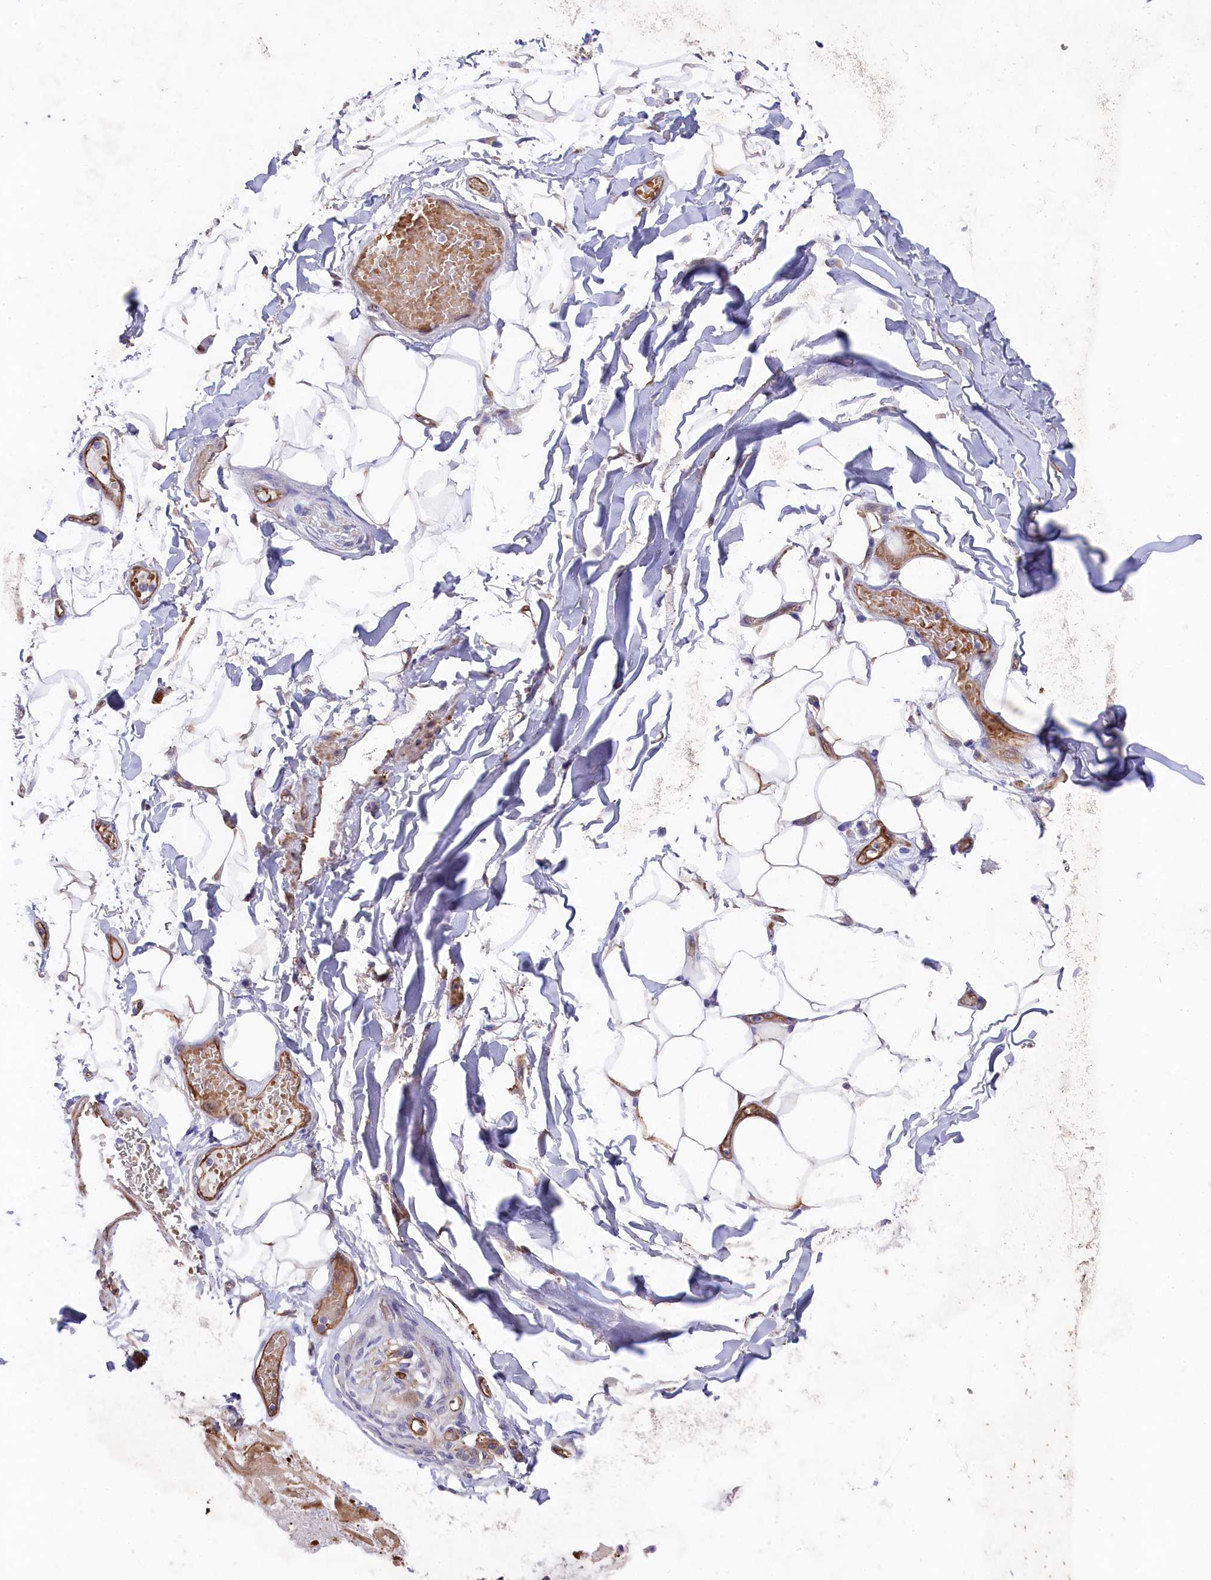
{"staining": {"intensity": "weak", "quantity": "25%-75%", "location": "cytoplasmic/membranous"}, "tissue": "adipose tissue", "cell_type": "Adipocytes", "image_type": "normal", "snomed": [{"axis": "morphology", "description": "Normal tissue, NOS"}, {"axis": "topography", "description": "Lymph node"}, {"axis": "topography", "description": "Cartilage tissue"}, {"axis": "topography", "description": "Bronchus"}], "caption": "Protein positivity by immunohistochemistry (IHC) demonstrates weak cytoplasmic/membranous positivity in about 25%-75% of adipocytes in benign adipose tissue. (IHC, brightfield microscopy, high magnification).", "gene": "LHFPL4", "patient": {"sex": "male", "age": 63}}